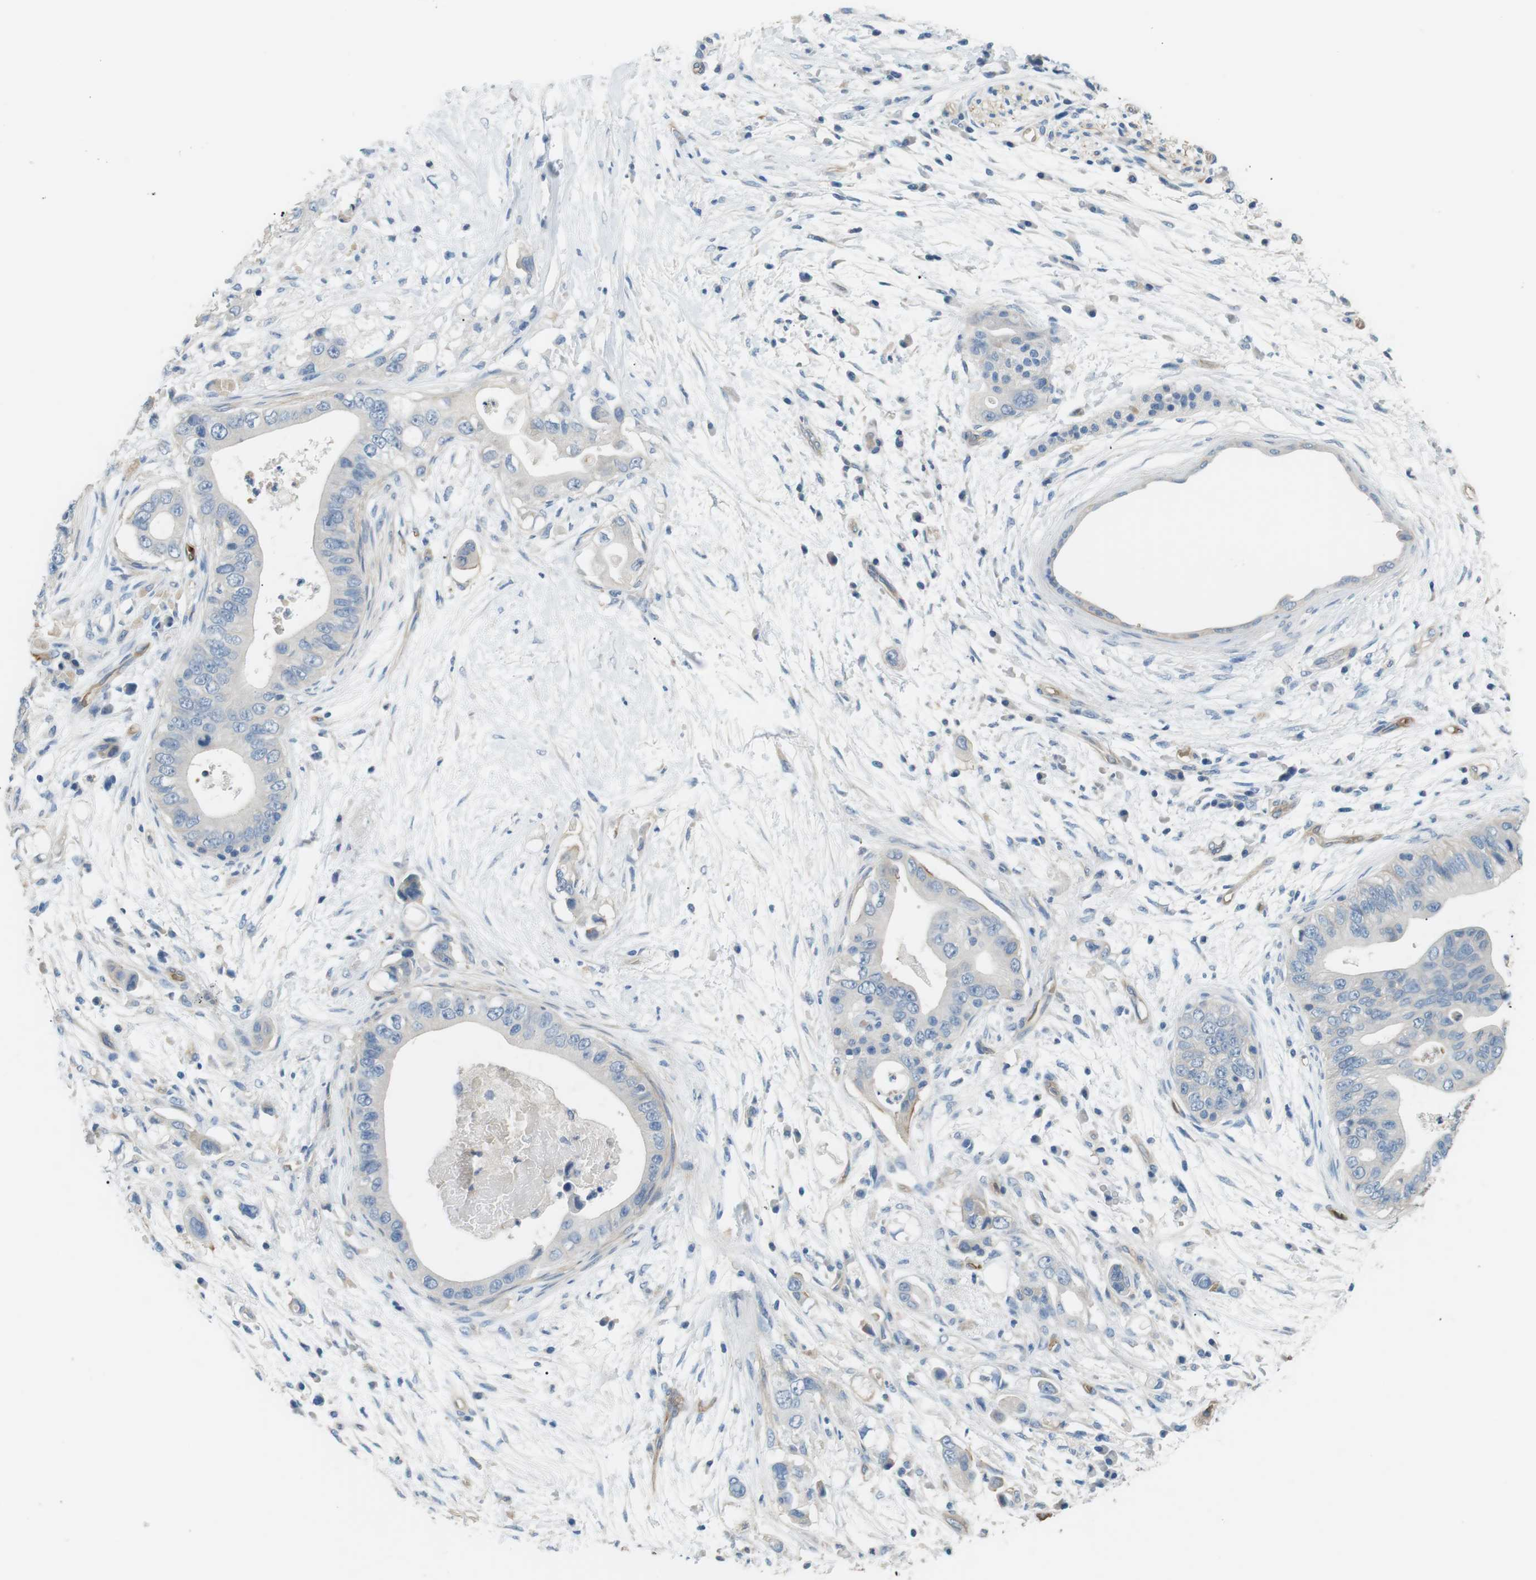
{"staining": {"intensity": "negative", "quantity": "none", "location": "none"}, "tissue": "pancreatic cancer", "cell_type": "Tumor cells", "image_type": "cancer", "snomed": [{"axis": "morphology", "description": "Adenocarcinoma, NOS"}, {"axis": "topography", "description": "Pancreas"}], "caption": "This is an immunohistochemistry (IHC) micrograph of pancreatic cancer. There is no staining in tumor cells.", "gene": "ADCY10", "patient": {"sex": "male", "age": 77}}